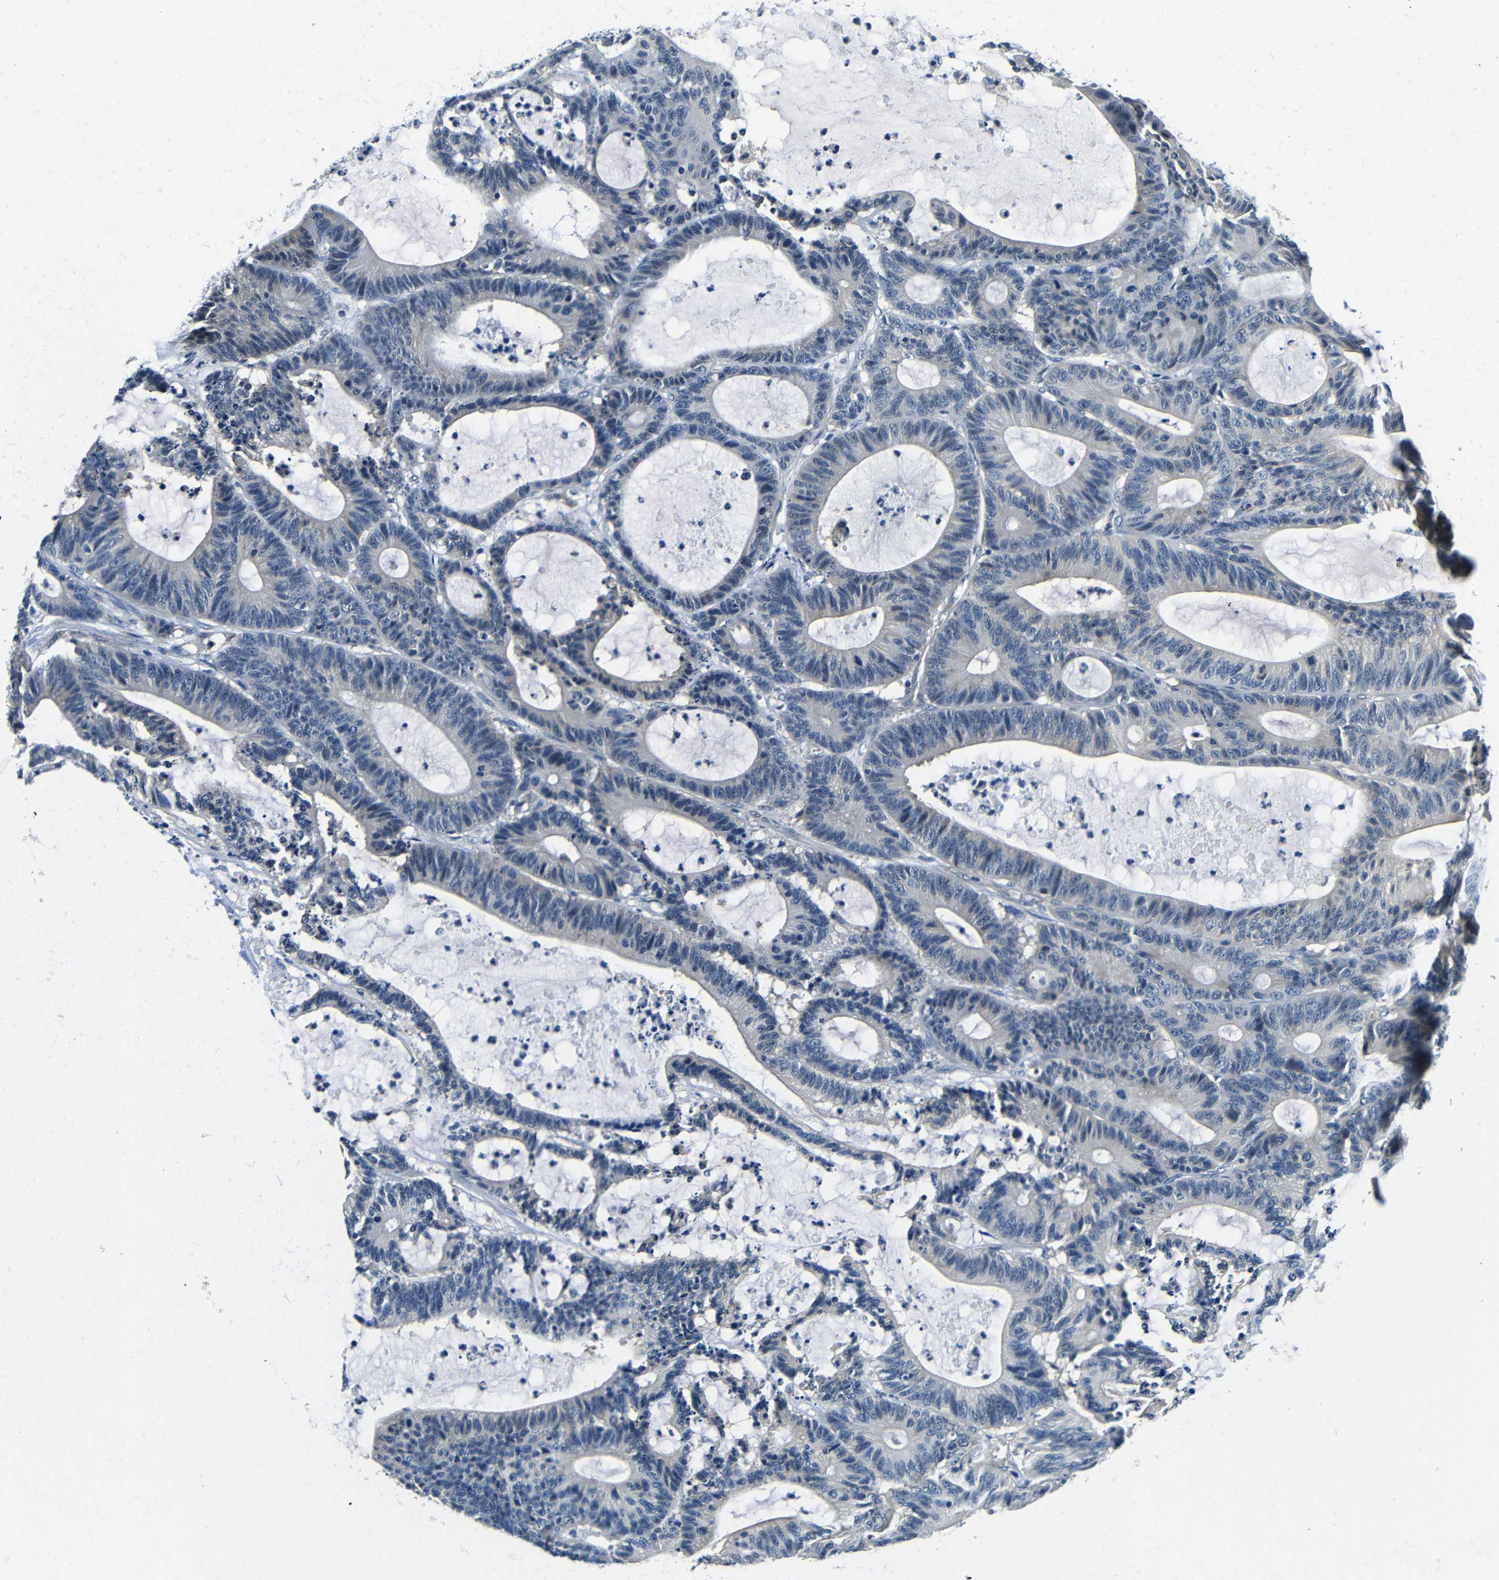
{"staining": {"intensity": "negative", "quantity": "none", "location": "none"}, "tissue": "colorectal cancer", "cell_type": "Tumor cells", "image_type": "cancer", "snomed": [{"axis": "morphology", "description": "Adenocarcinoma, NOS"}, {"axis": "topography", "description": "Colon"}], "caption": "IHC histopathology image of neoplastic tissue: adenocarcinoma (colorectal) stained with DAB demonstrates no significant protein expression in tumor cells.", "gene": "ADAP1", "patient": {"sex": "female", "age": 84}}